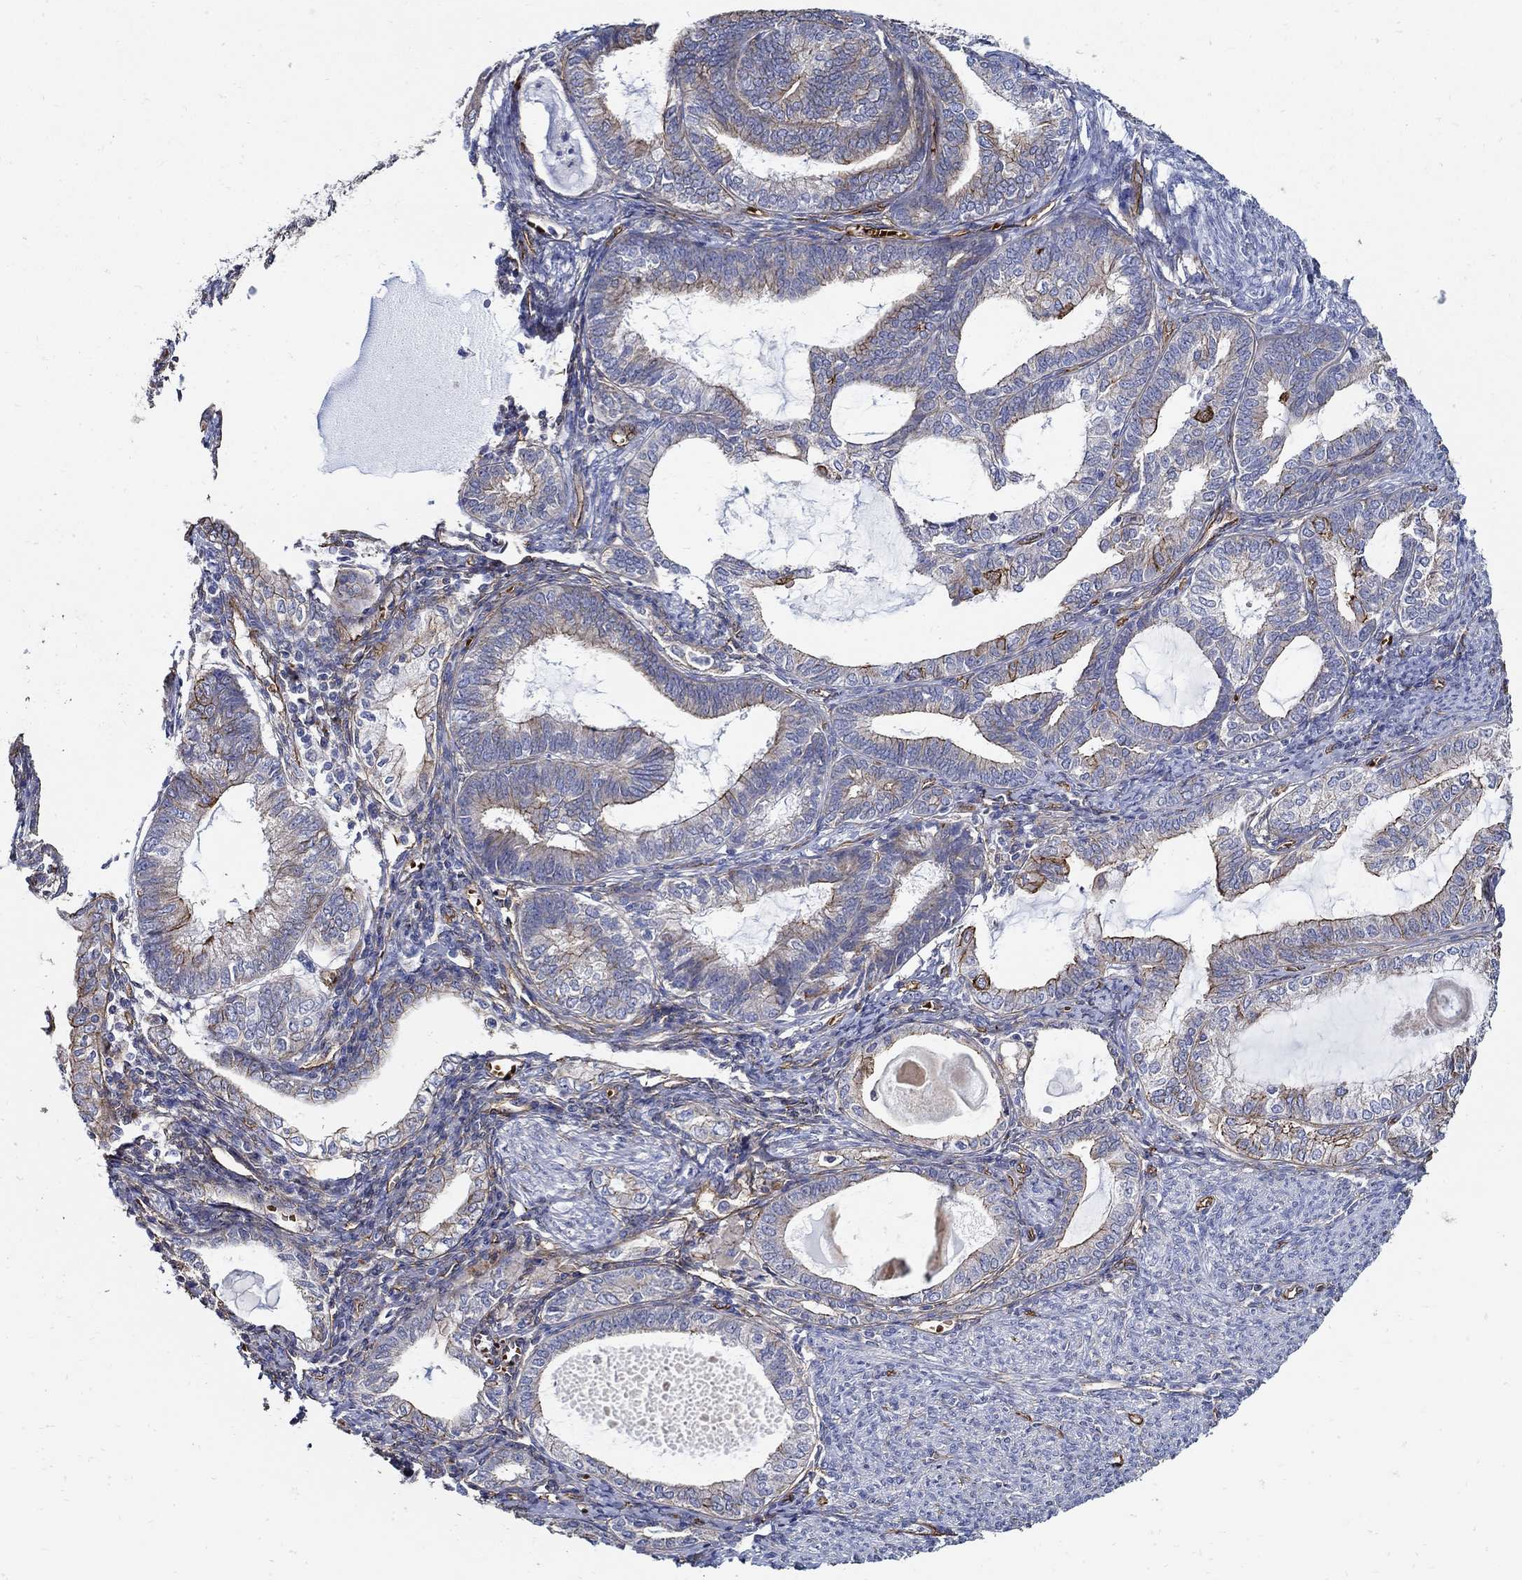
{"staining": {"intensity": "strong", "quantity": "<25%", "location": "cytoplasmic/membranous"}, "tissue": "endometrial cancer", "cell_type": "Tumor cells", "image_type": "cancer", "snomed": [{"axis": "morphology", "description": "Adenocarcinoma, NOS"}, {"axis": "topography", "description": "Endometrium"}], "caption": "Immunohistochemical staining of endometrial cancer displays strong cytoplasmic/membranous protein expression in about <25% of tumor cells. Nuclei are stained in blue.", "gene": "APBB3", "patient": {"sex": "female", "age": 86}}